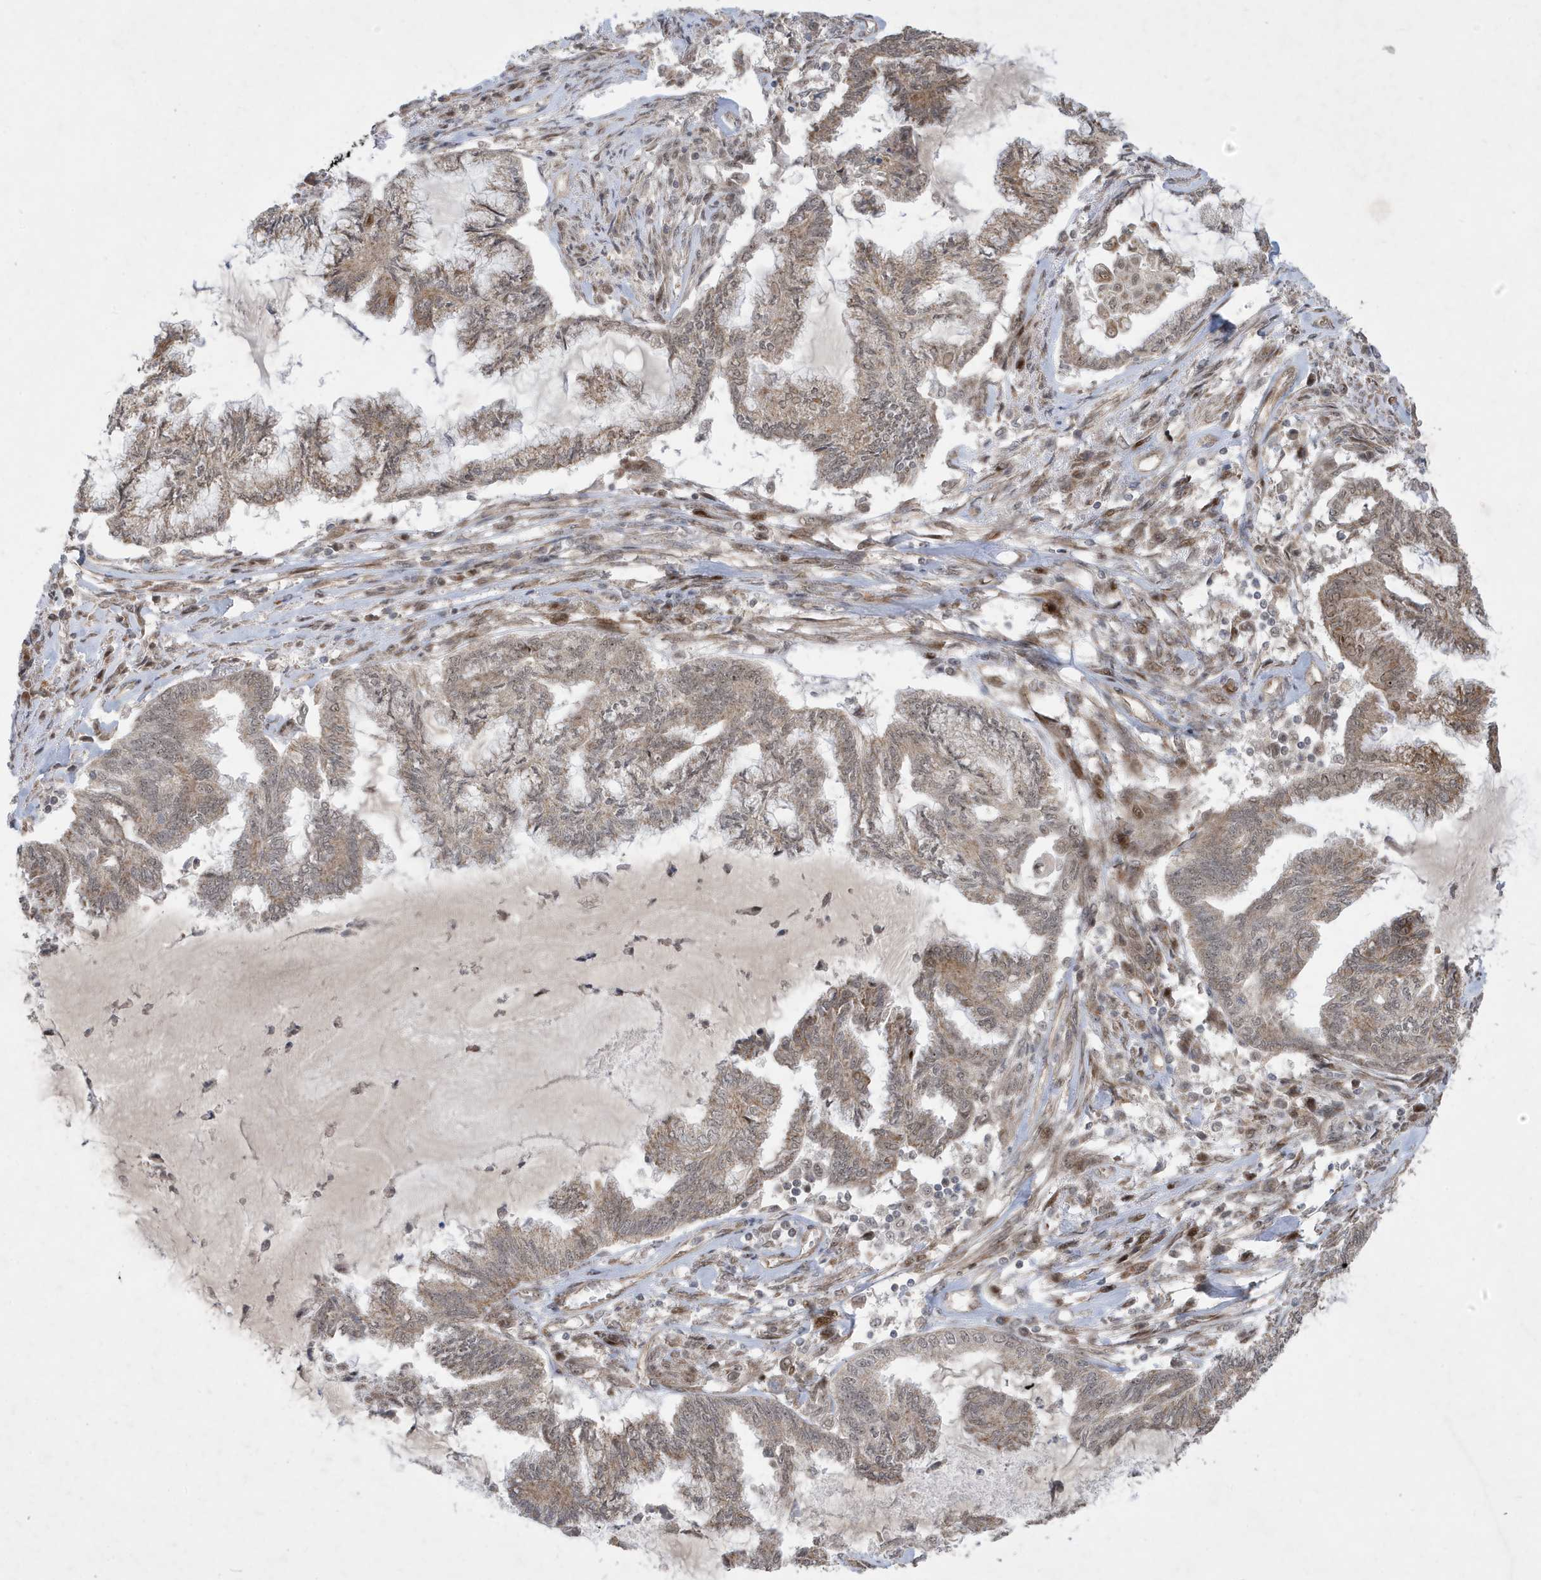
{"staining": {"intensity": "weak", "quantity": "25%-75%", "location": "cytoplasmic/membranous,nuclear"}, "tissue": "endometrial cancer", "cell_type": "Tumor cells", "image_type": "cancer", "snomed": [{"axis": "morphology", "description": "Adenocarcinoma, NOS"}, {"axis": "topography", "description": "Endometrium"}], "caption": "Endometrial cancer (adenocarcinoma) stained for a protein exhibits weak cytoplasmic/membranous and nuclear positivity in tumor cells.", "gene": "FAM9B", "patient": {"sex": "female", "age": 86}}